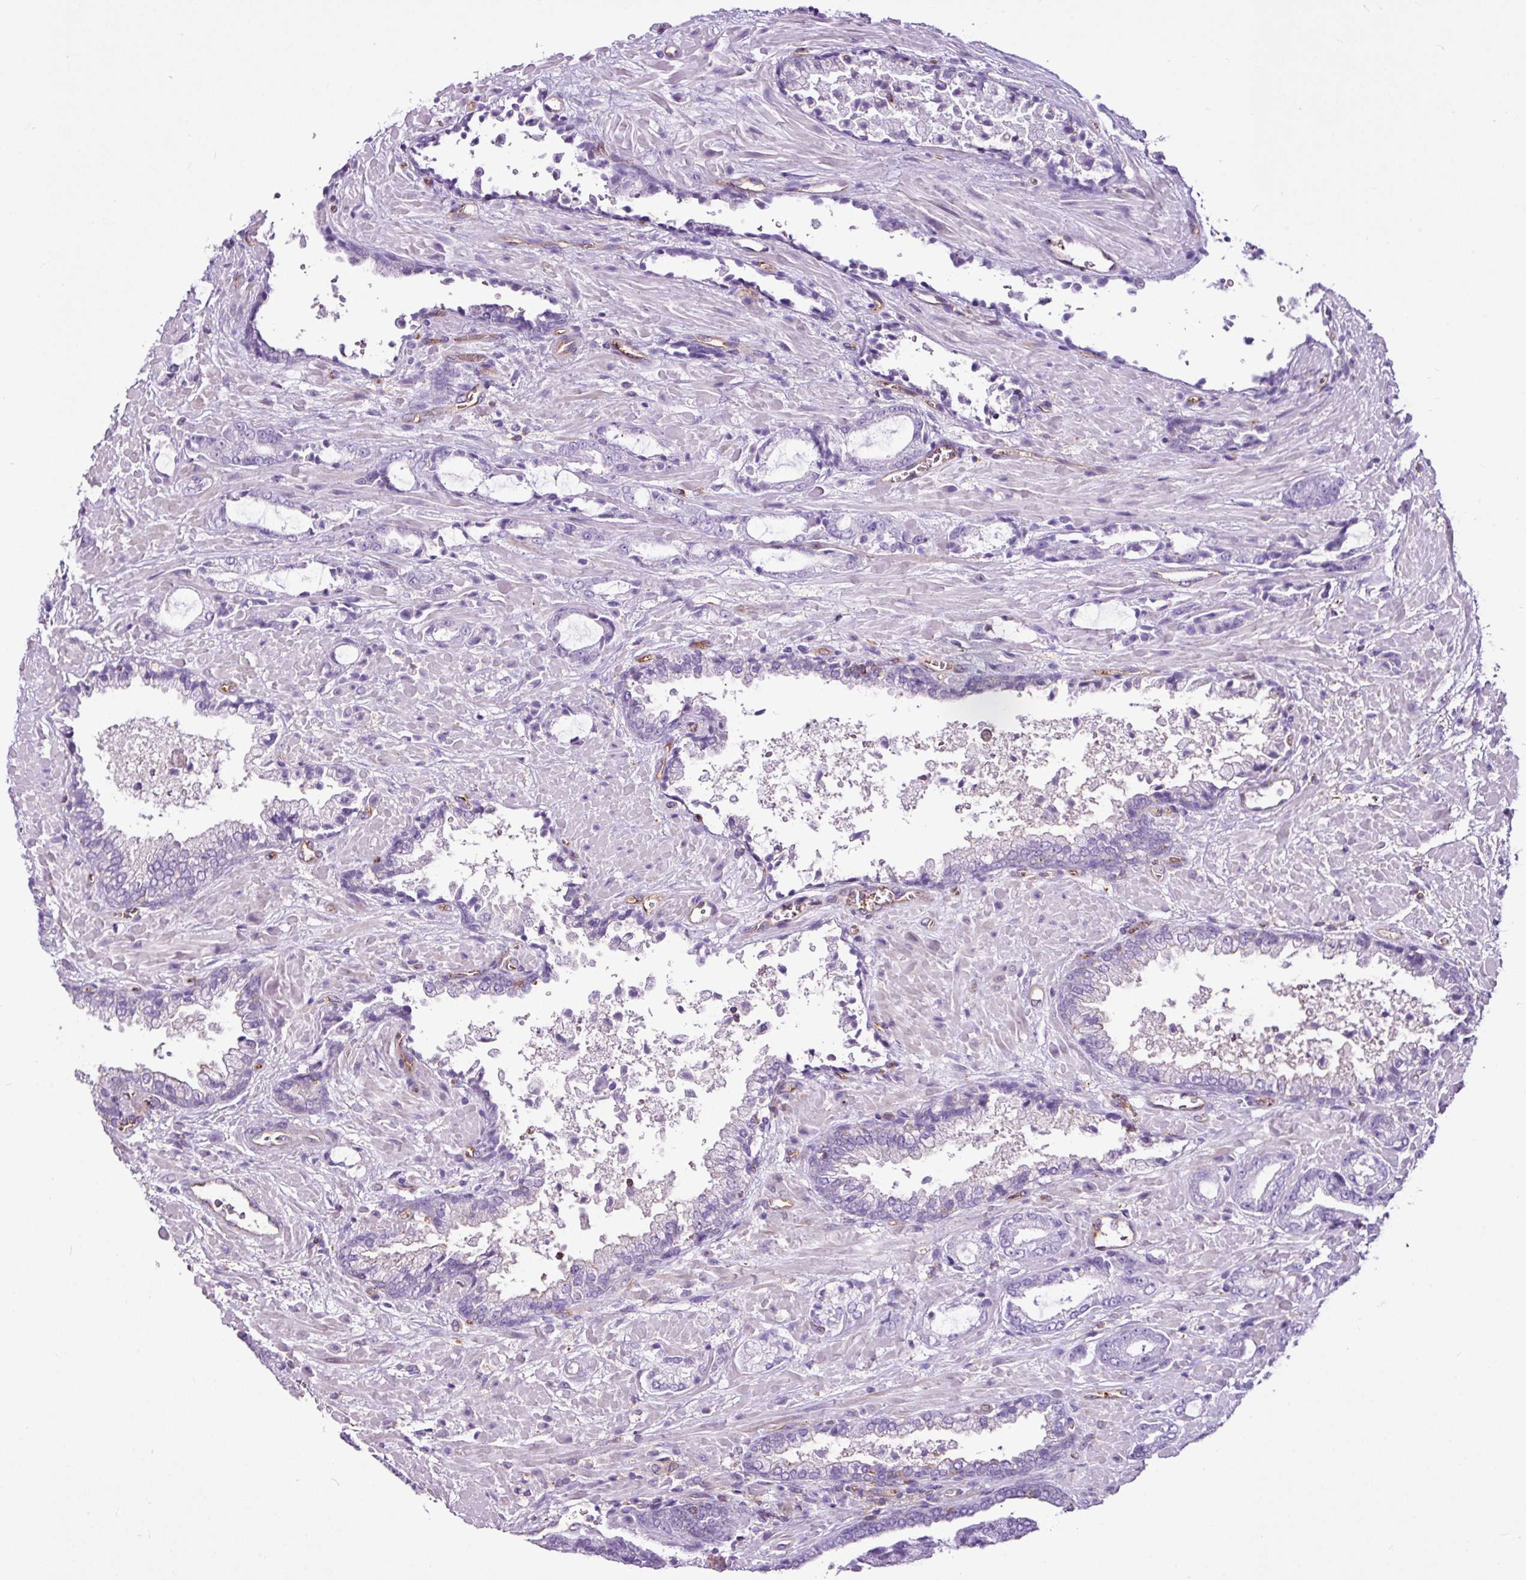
{"staining": {"intensity": "negative", "quantity": "none", "location": "none"}, "tissue": "prostate cancer", "cell_type": "Tumor cells", "image_type": "cancer", "snomed": [{"axis": "morphology", "description": "Adenocarcinoma, High grade"}, {"axis": "topography", "description": "Prostate"}], "caption": "DAB immunohistochemical staining of adenocarcinoma (high-grade) (prostate) demonstrates no significant expression in tumor cells.", "gene": "EME2", "patient": {"sex": "male", "age": 68}}